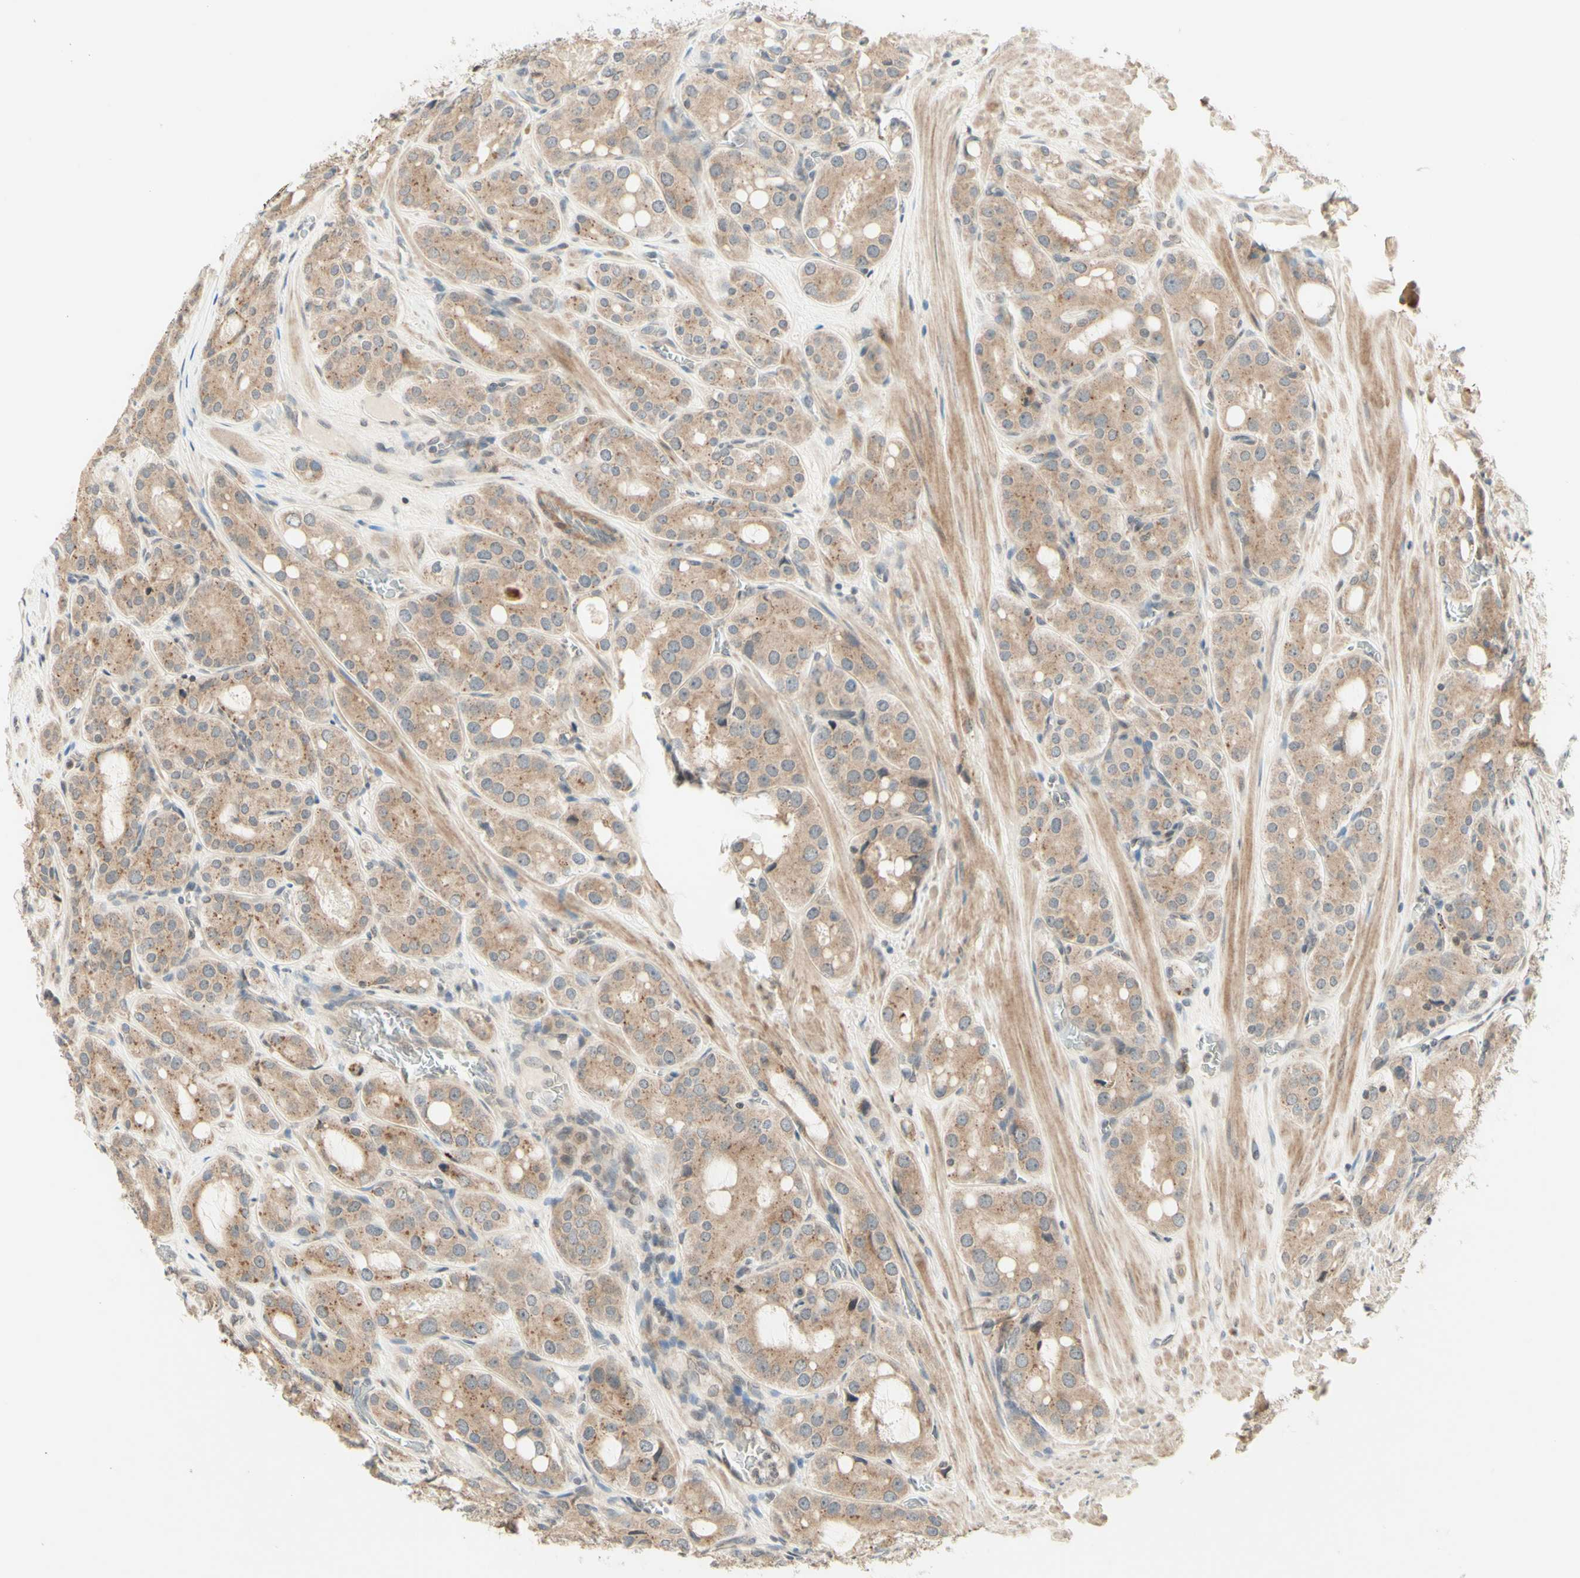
{"staining": {"intensity": "moderate", "quantity": ">75%", "location": "cytoplasmic/membranous"}, "tissue": "prostate cancer", "cell_type": "Tumor cells", "image_type": "cancer", "snomed": [{"axis": "morphology", "description": "Adenocarcinoma, High grade"}, {"axis": "topography", "description": "Prostate"}], "caption": "Tumor cells display medium levels of moderate cytoplasmic/membranous positivity in about >75% of cells in human prostate cancer (adenocarcinoma (high-grade)). (DAB (3,3'-diaminobenzidine) IHC with brightfield microscopy, high magnification).", "gene": "ZW10", "patient": {"sex": "male", "age": 65}}